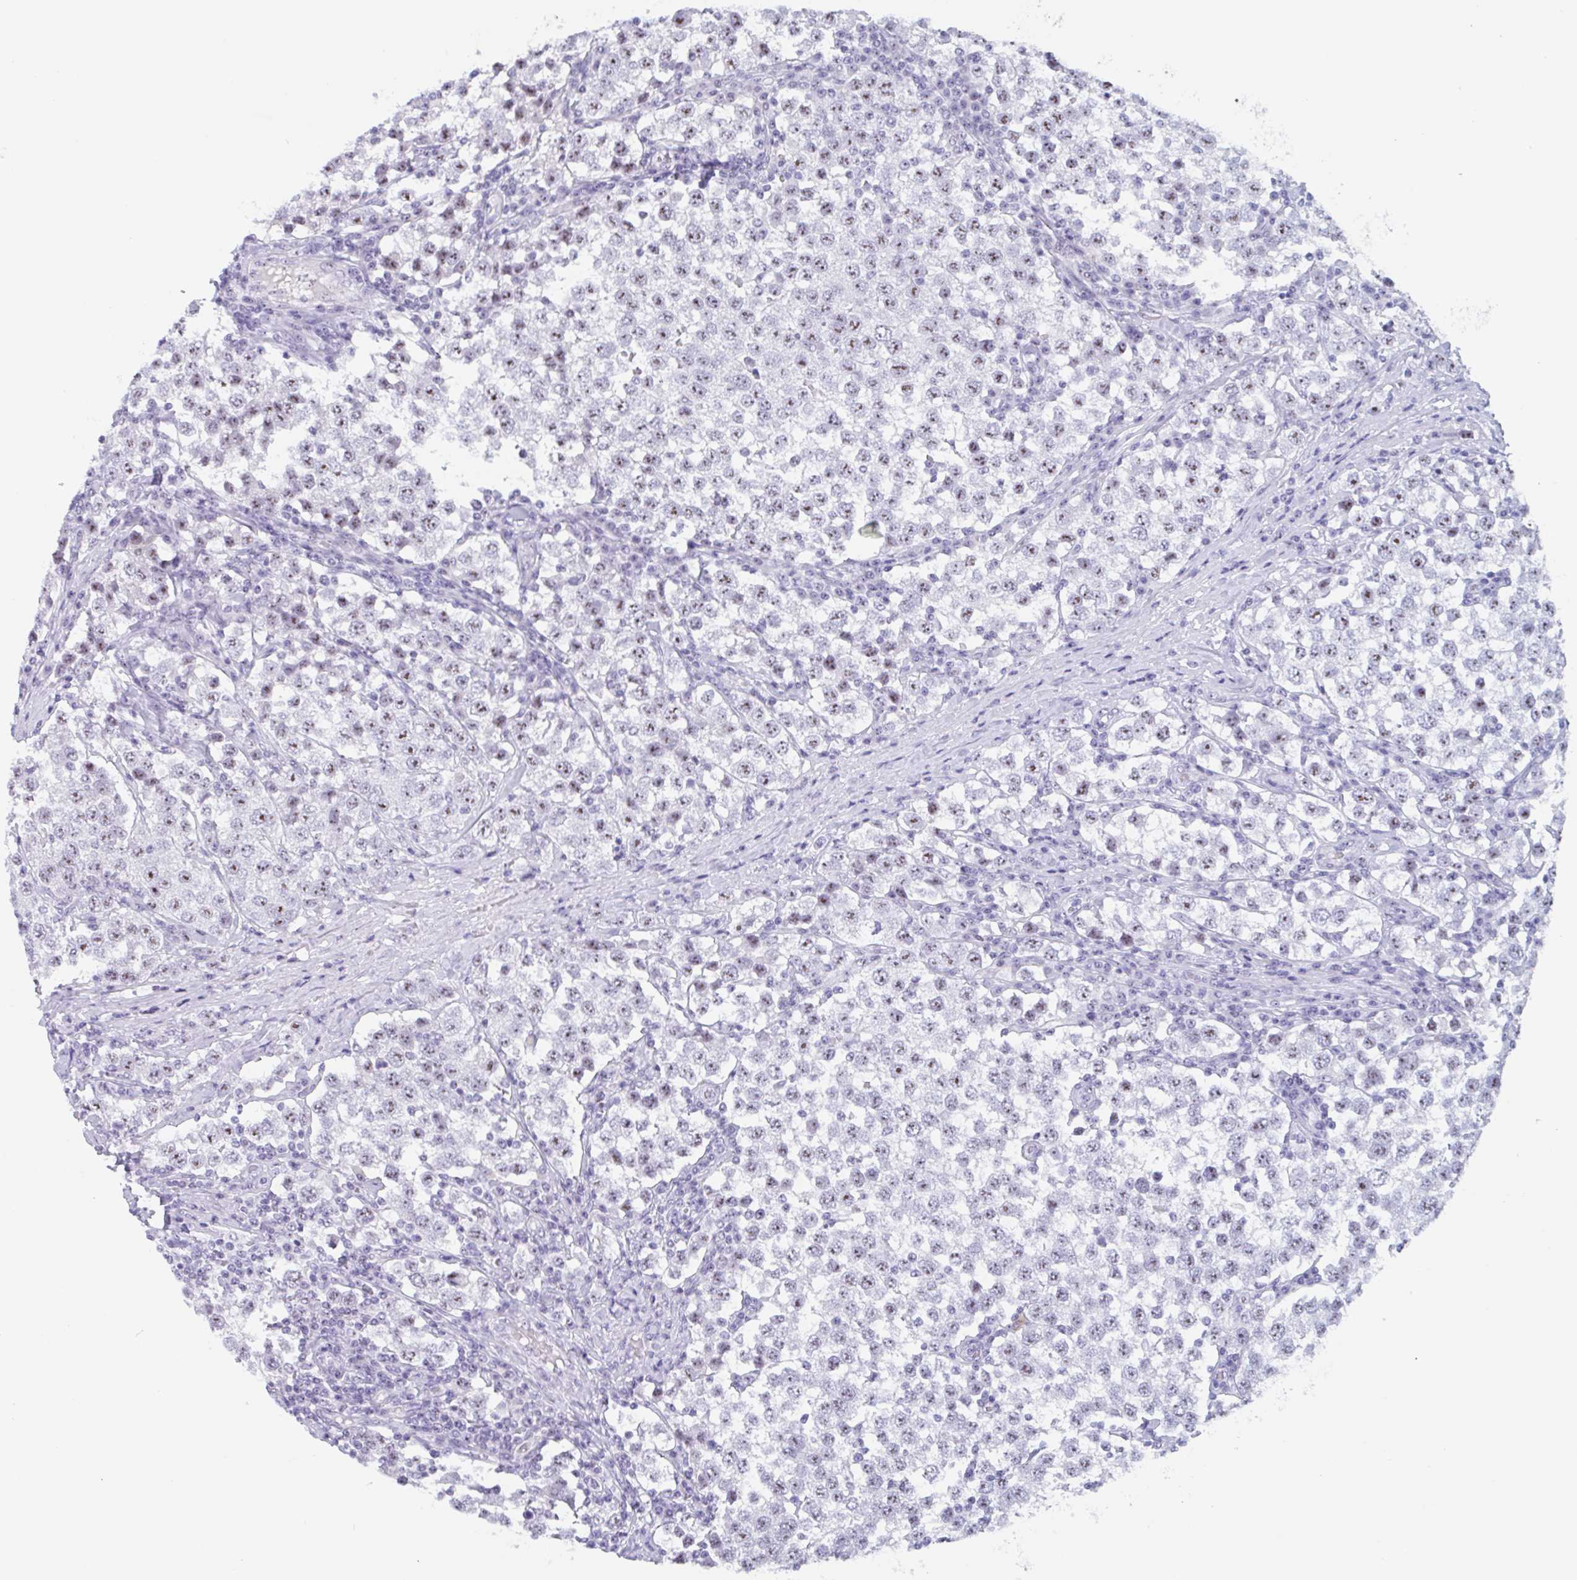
{"staining": {"intensity": "moderate", "quantity": ">75%", "location": "nuclear"}, "tissue": "testis cancer", "cell_type": "Tumor cells", "image_type": "cancer", "snomed": [{"axis": "morphology", "description": "Seminoma, NOS"}, {"axis": "topography", "description": "Testis"}], "caption": "Immunohistochemical staining of testis seminoma shows medium levels of moderate nuclear positivity in about >75% of tumor cells.", "gene": "LENG9", "patient": {"sex": "male", "age": 34}}